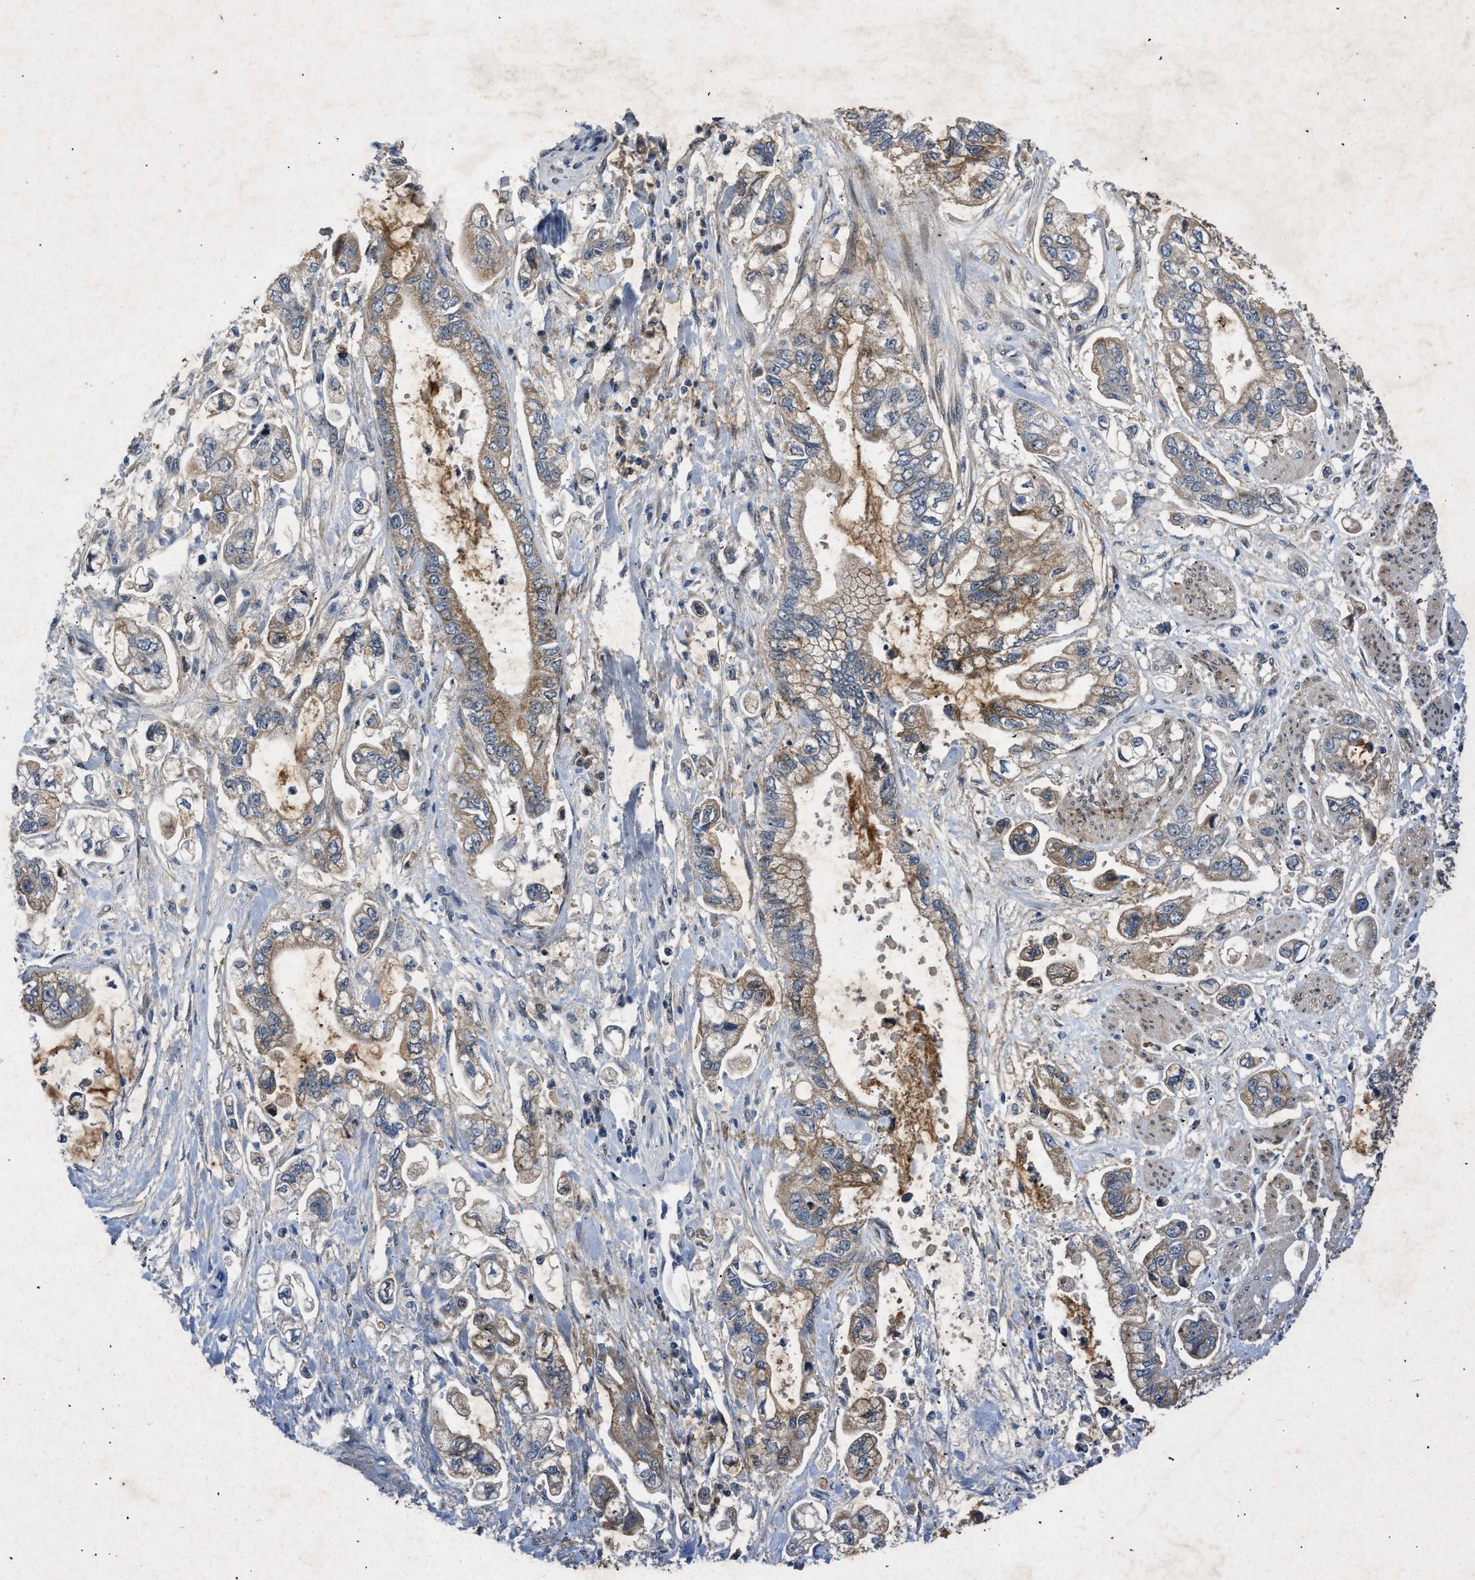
{"staining": {"intensity": "moderate", "quantity": ">75%", "location": "cytoplasmic/membranous"}, "tissue": "stomach cancer", "cell_type": "Tumor cells", "image_type": "cancer", "snomed": [{"axis": "morphology", "description": "Normal tissue, NOS"}, {"axis": "morphology", "description": "Adenocarcinoma, NOS"}, {"axis": "topography", "description": "Stomach"}], "caption": "DAB immunohistochemical staining of human stomach cancer (adenocarcinoma) reveals moderate cytoplasmic/membranous protein positivity in about >75% of tumor cells.", "gene": "PRKG2", "patient": {"sex": "male", "age": 62}}